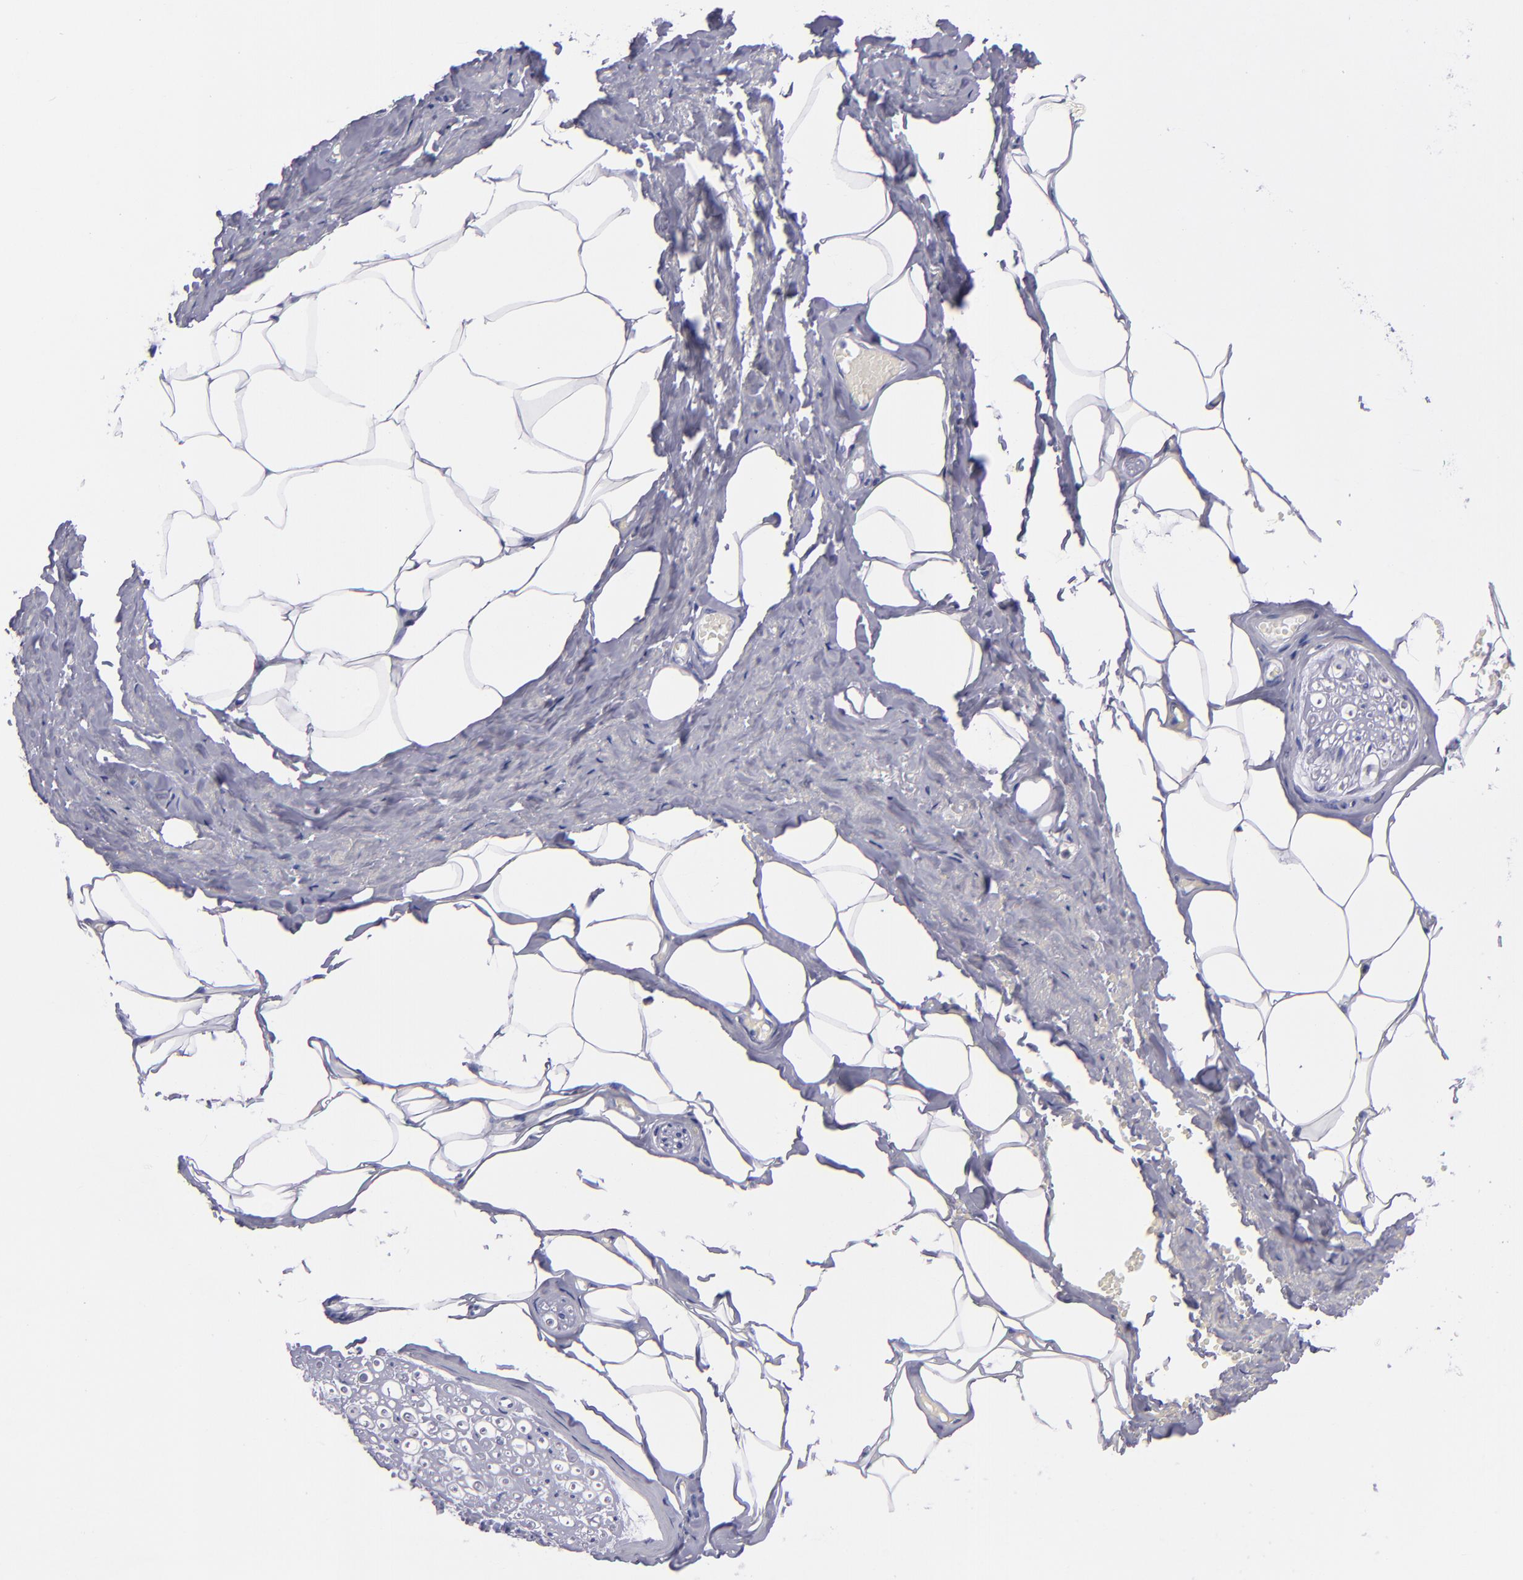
{"staining": {"intensity": "negative", "quantity": "none", "location": "none"}, "tissue": "adipose tissue", "cell_type": "Adipocytes", "image_type": "normal", "snomed": [{"axis": "morphology", "description": "Normal tissue, NOS"}, {"axis": "topography", "description": "Soft tissue"}, {"axis": "topography", "description": "Peripheral nerve tissue"}], "caption": "Adipocytes show no significant positivity in normal adipose tissue. (DAB immunohistochemistry, high magnification).", "gene": "CD38", "patient": {"sex": "female", "age": 68}}